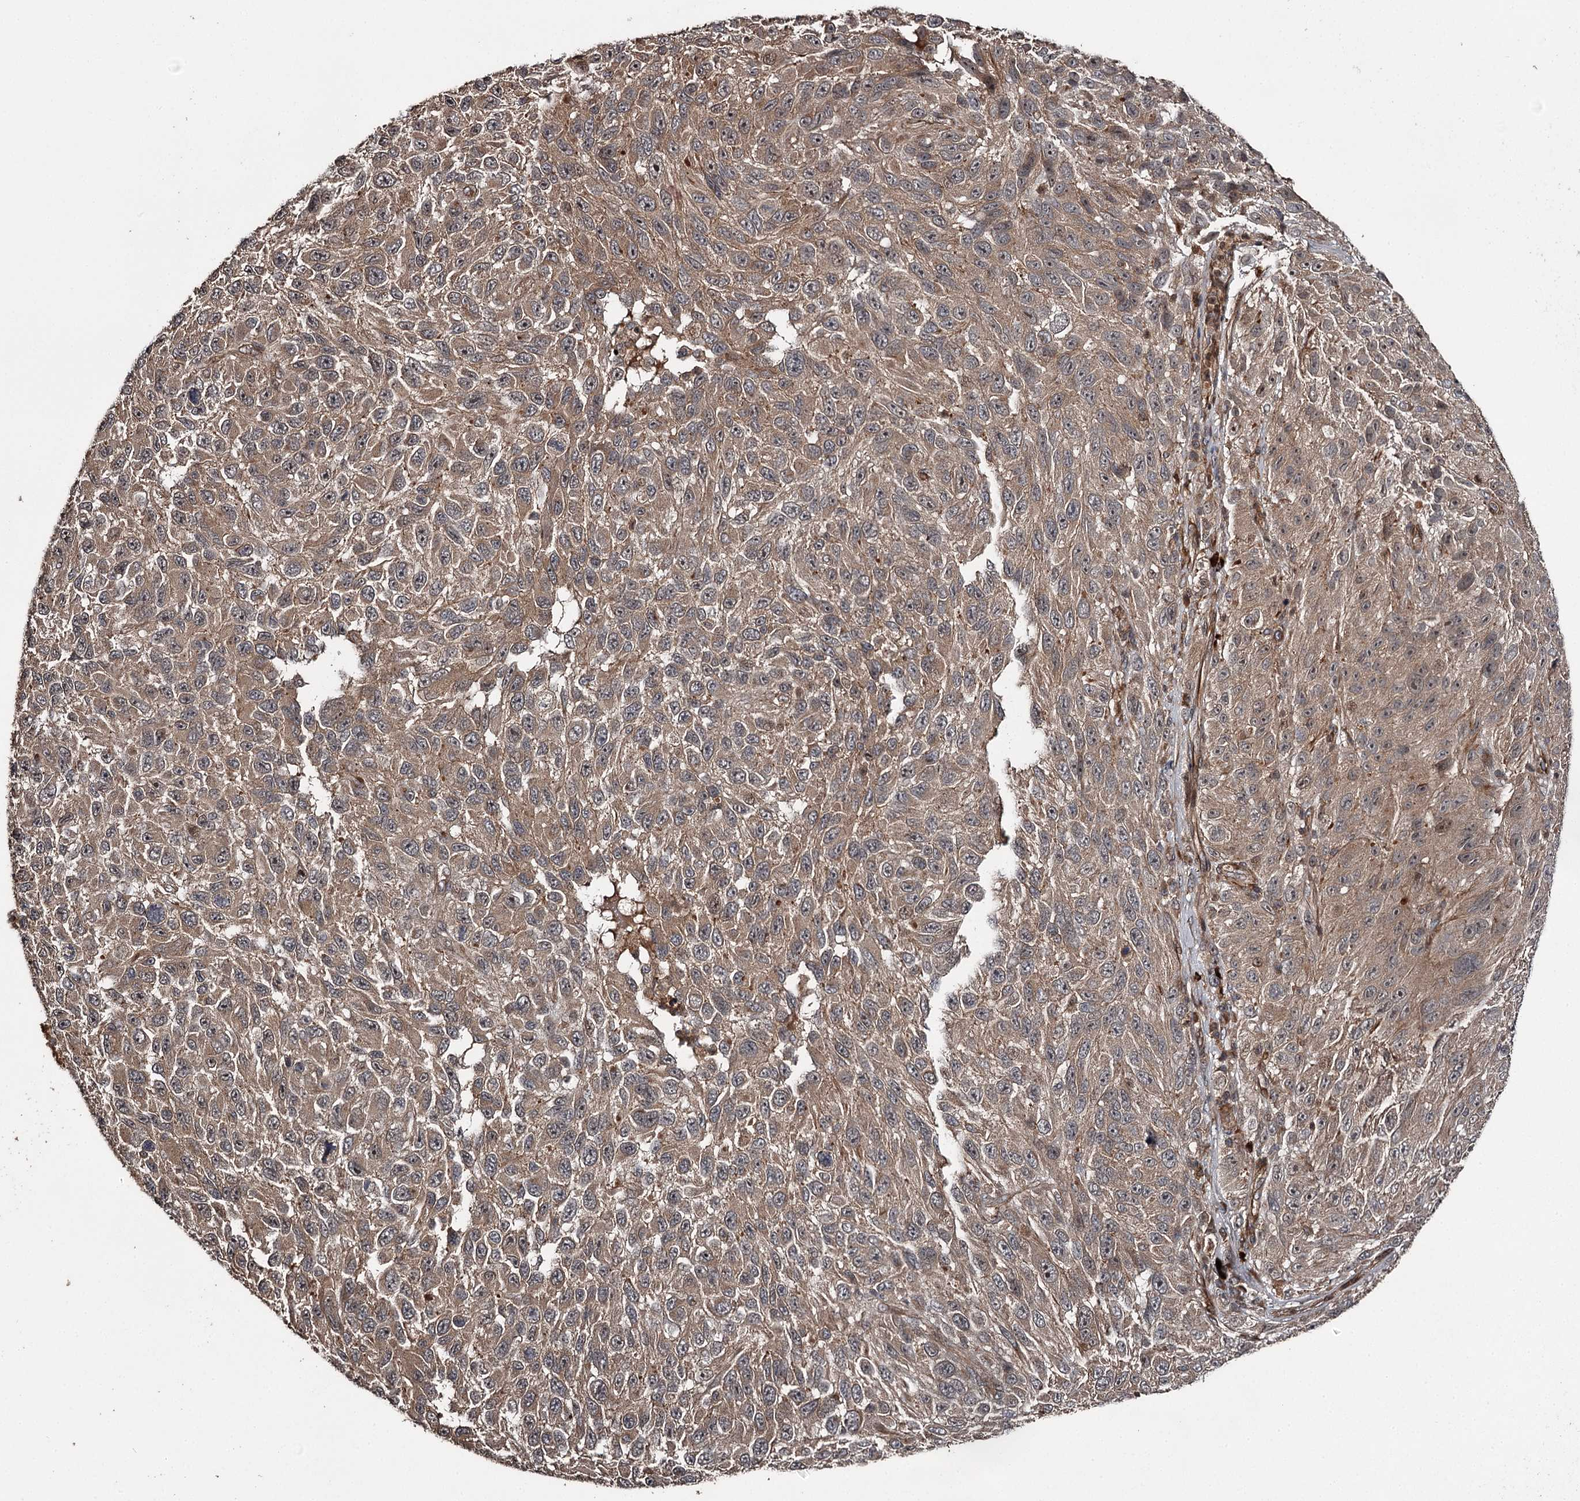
{"staining": {"intensity": "moderate", "quantity": ">75%", "location": "cytoplasmic/membranous"}, "tissue": "melanoma", "cell_type": "Tumor cells", "image_type": "cancer", "snomed": [{"axis": "morphology", "description": "Malignant melanoma, NOS"}, {"axis": "topography", "description": "Skin"}], "caption": "DAB (3,3'-diaminobenzidine) immunohistochemical staining of melanoma exhibits moderate cytoplasmic/membranous protein expression in approximately >75% of tumor cells.", "gene": "RAB21", "patient": {"sex": "female", "age": 96}}